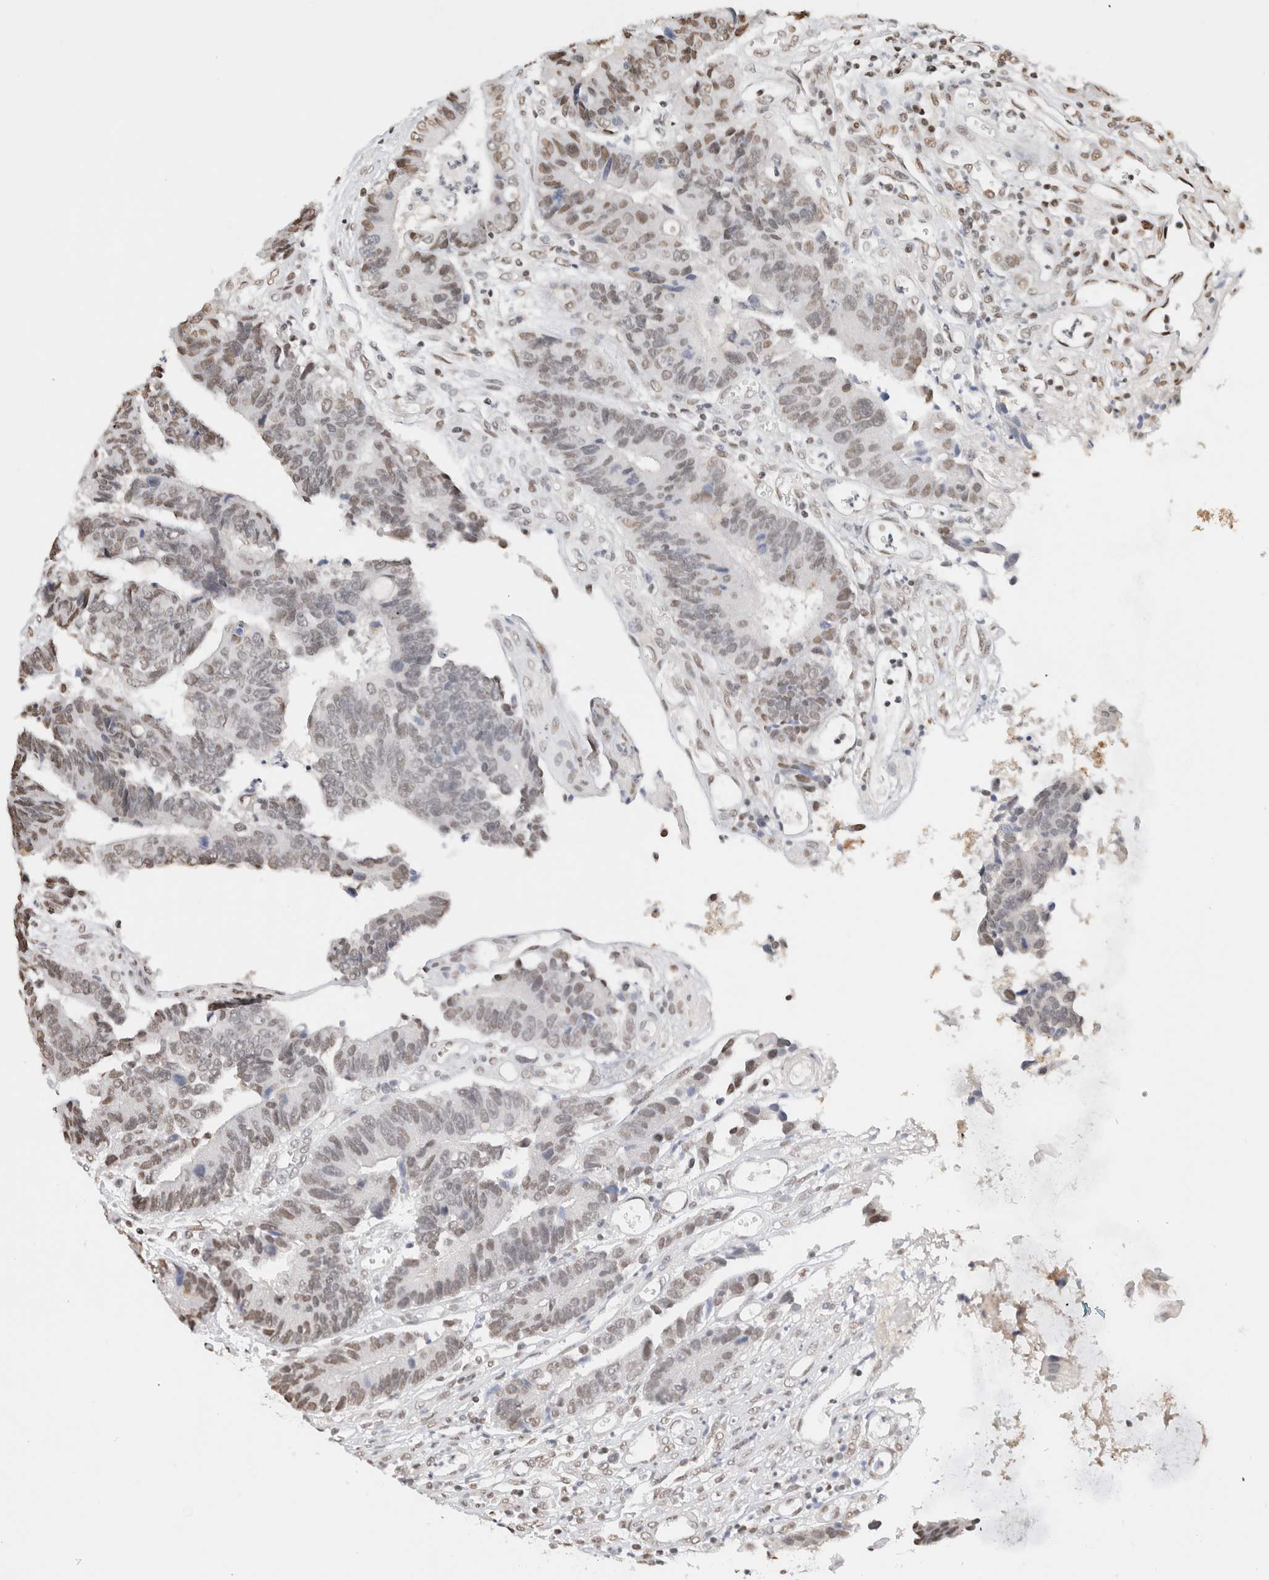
{"staining": {"intensity": "moderate", "quantity": "<25%", "location": "nuclear"}, "tissue": "colorectal cancer", "cell_type": "Tumor cells", "image_type": "cancer", "snomed": [{"axis": "morphology", "description": "Adenocarcinoma, NOS"}, {"axis": "topography", "description": "Rectum"}], "caption": "Protein staining by immunohistochemistry demonstrates moderate nuclear expression in about <25% of tumor cells in colorectal cancer.", "gene": "SUPT3H", "patient": {"sex": "male", "age": 84}}